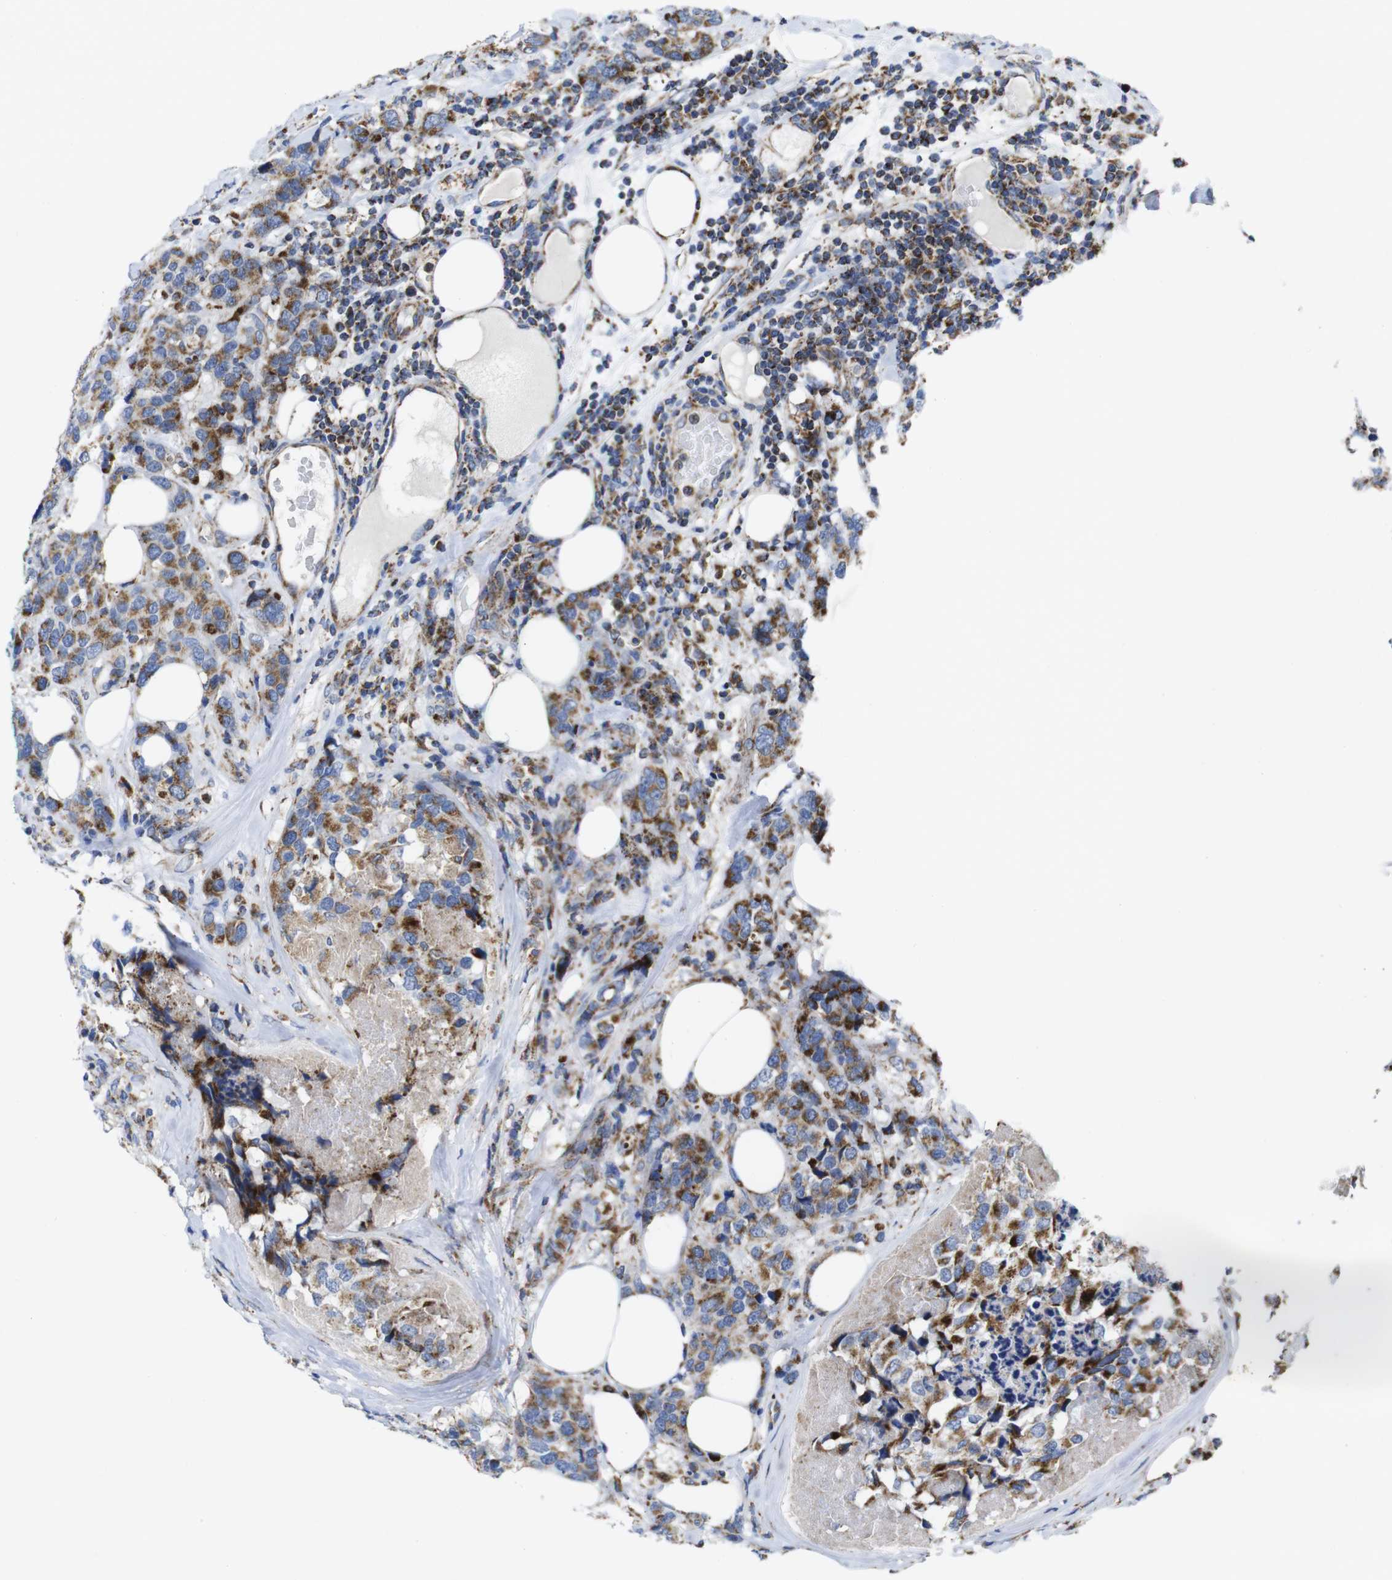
{"staining": {"intensity": "moderate", "quantity": ">75%", "location": "cytoplasmic/membranous"}, "tissue": "breast cancer", "cell_type": "Tumor cells", "image_type": "cancer", "snomed": [{"axis": "morphology", "description": "Lobular carcinoma"}, {"axis": "topography", "description": "Breast"}], "caption": "DAB immunohistochemical staining of human breast lobular carcinoma demonstrates moderate cytoplasmic/membranous protein expression in about >75% of tumor cells.", "gene": "TMEM192", "patient": {"sex": "female", "age": 59}}